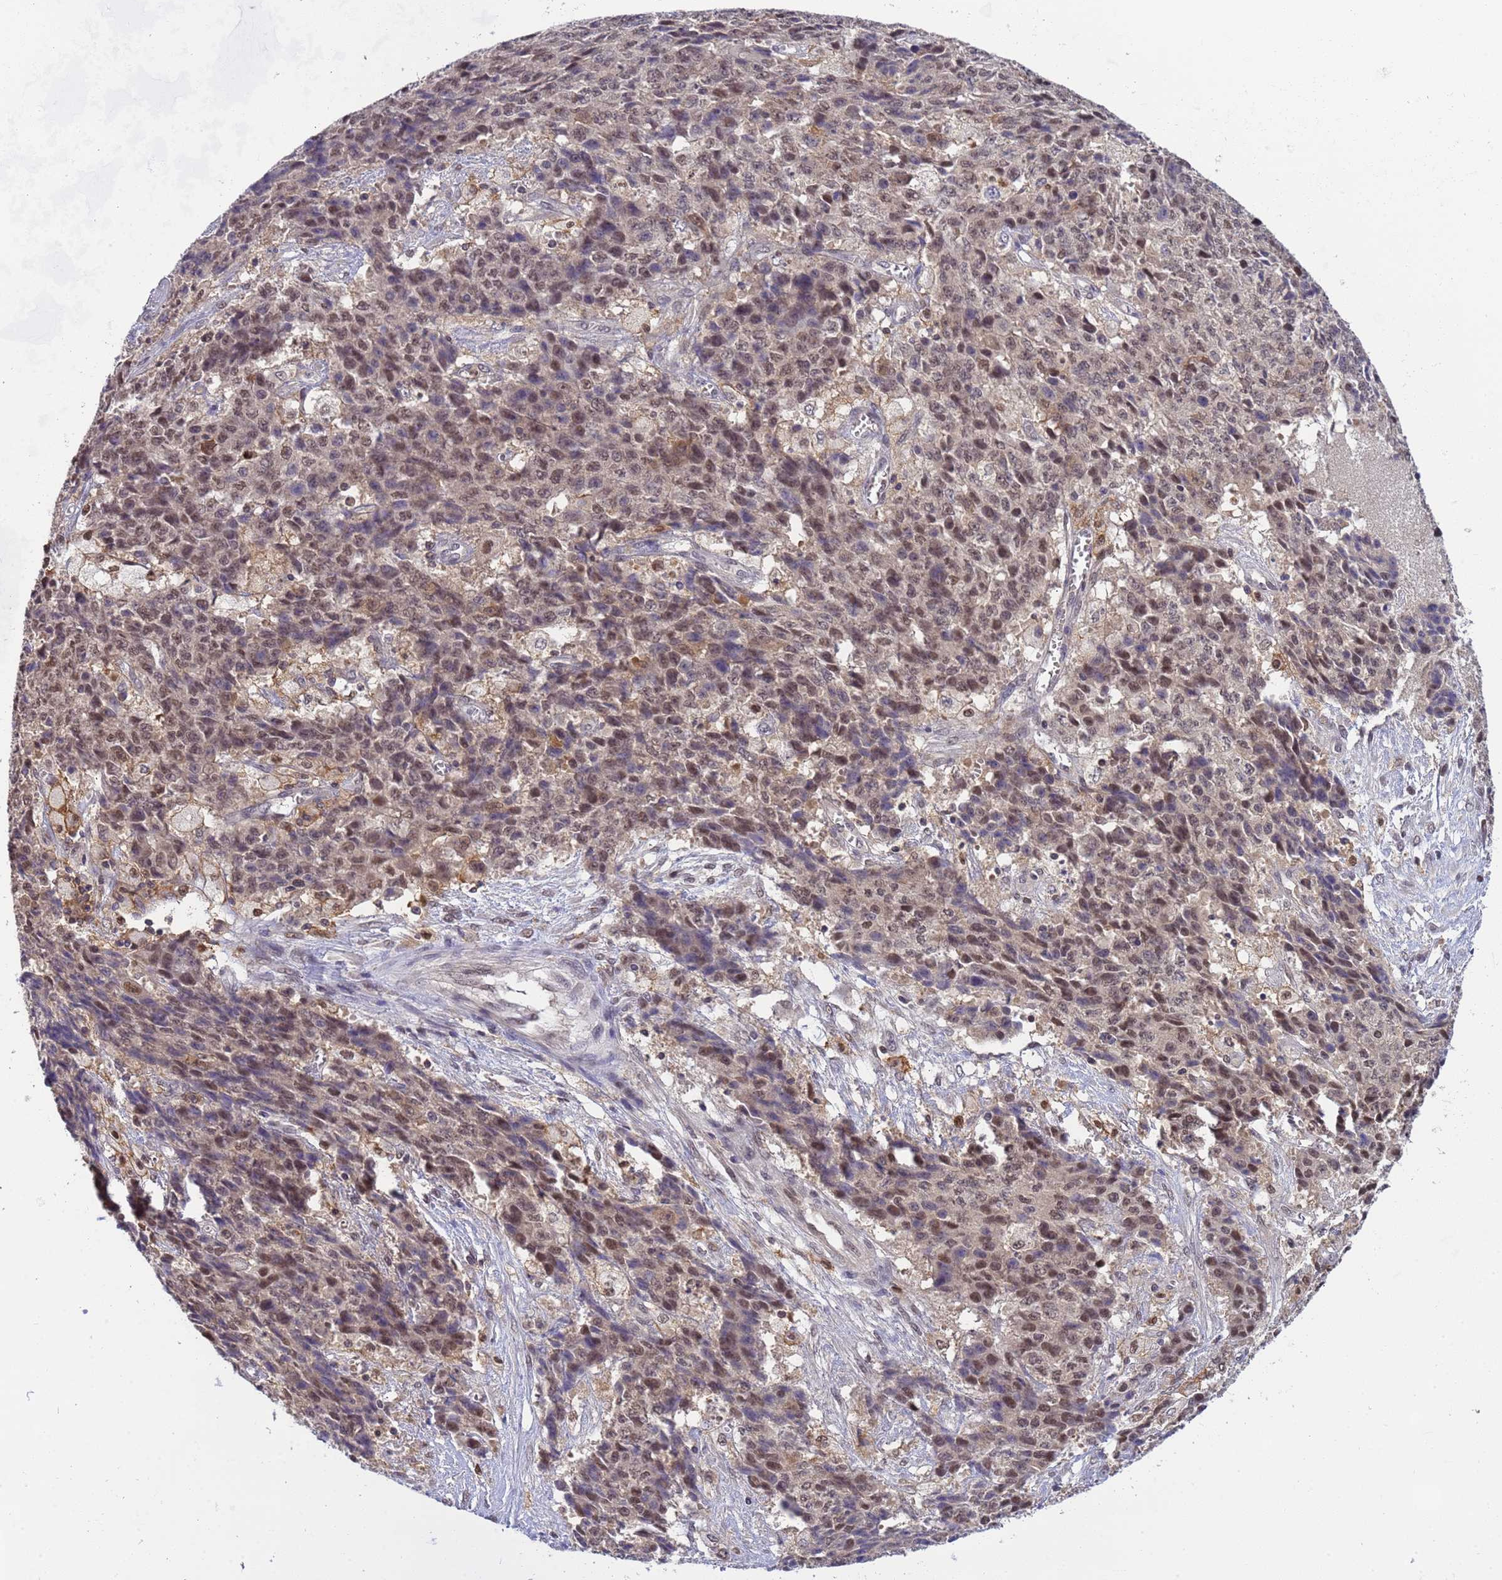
{"staining": {"intensity": "moderate", "quantity": ">75%", "location": "nuclear"}, "tissue": "ovarian cancer", "cell_type": "Tumor cells", "image_type": "cancer", "snomed": [{"axis": "morphology", "description": "Carcinoma, endometroid"}, {"axis": "topography", "description": "Ovary"}], "caption": "IHC image of ovarian cancer stained for a protein (brown), which reveals medium levels of moderate nuclear positivity in about >75% of tumor cells.", "gene": "CD53", "patient": {"sex": "female", "age": 42}}